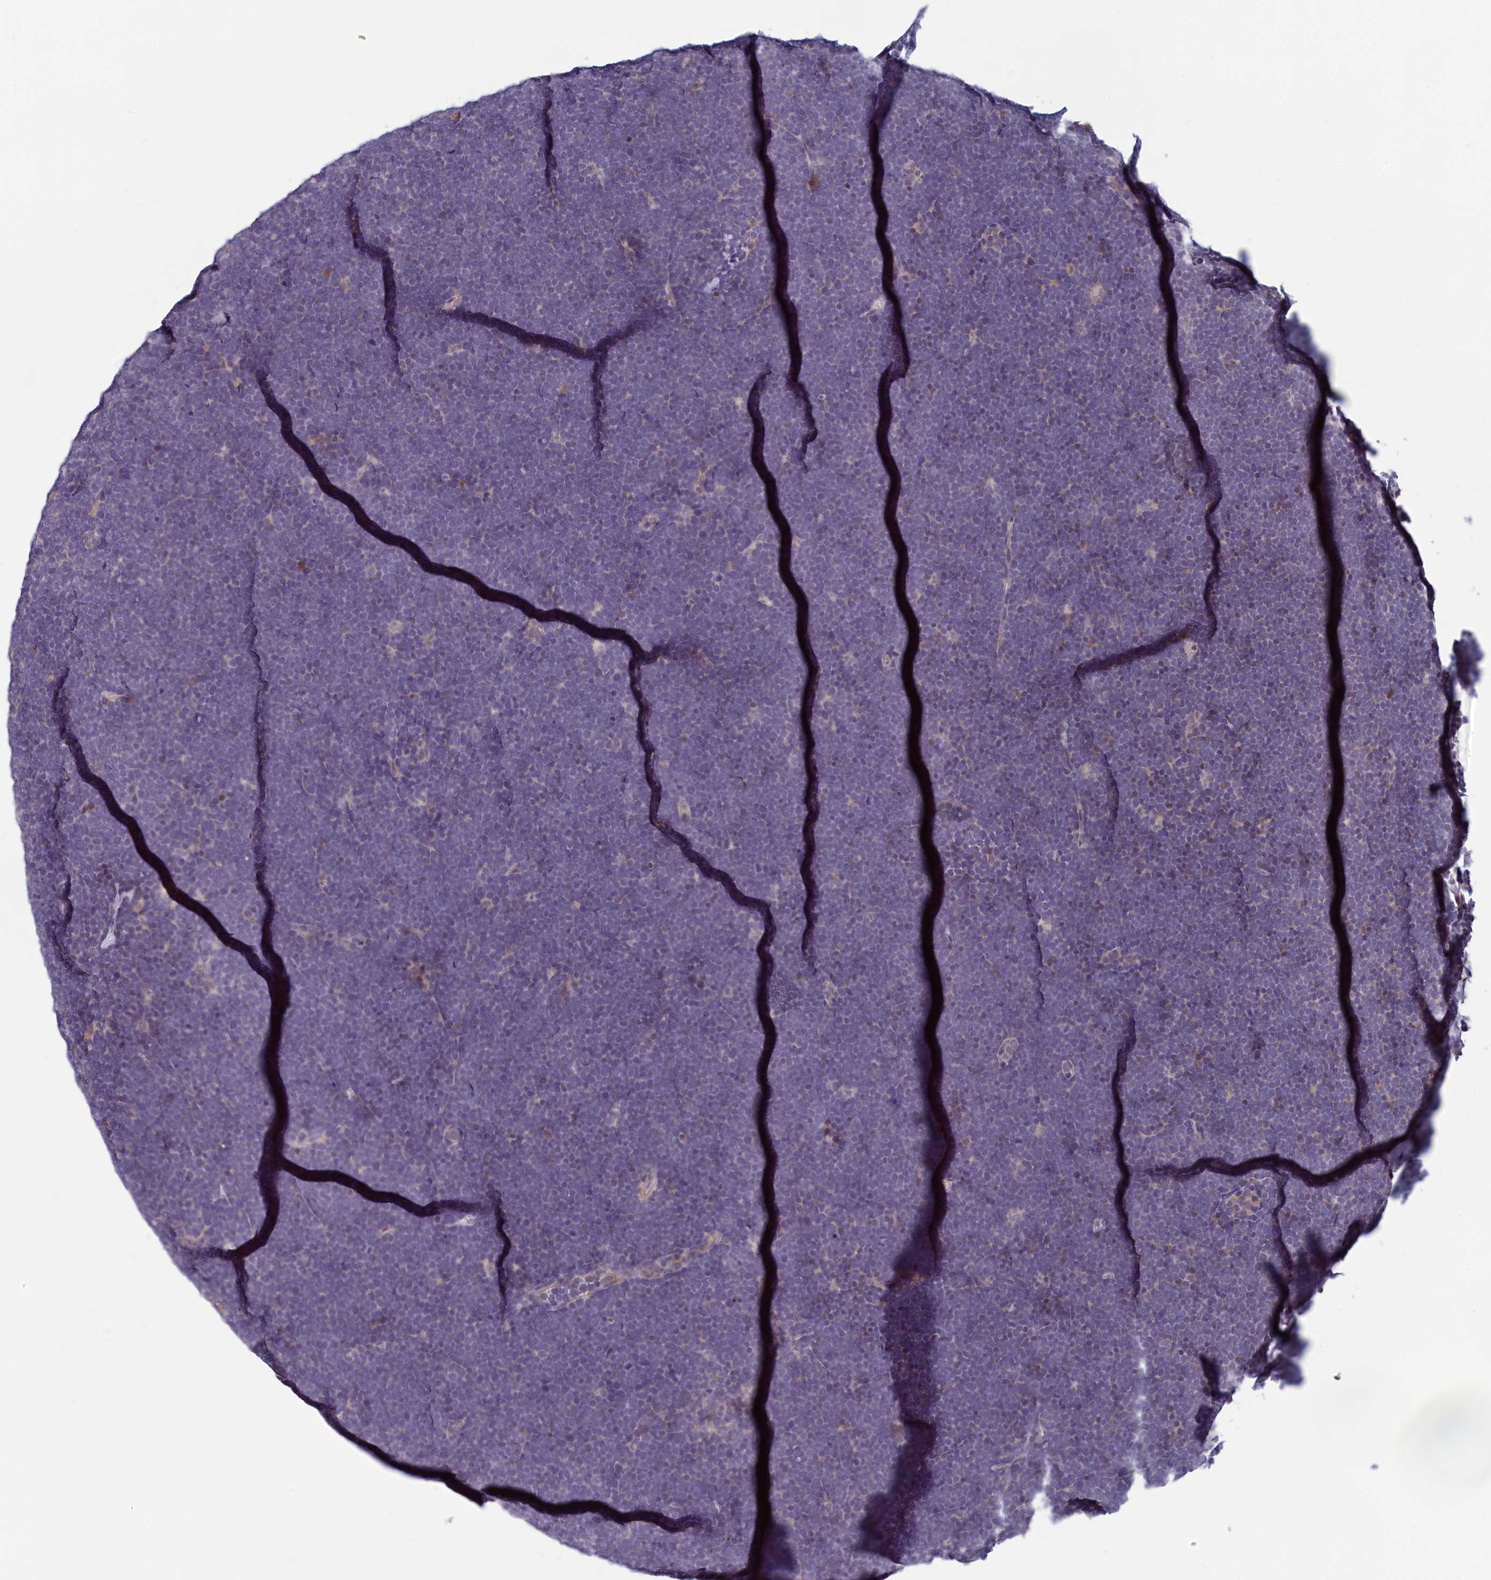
{"staining": {"intensity": "negative", "quantity": "none", "location": "none"}, "tissue": "lymphoma", "cell_type": "Tumor cells", "image_type": "cancer", "snomed": [{"axis": "morphology", "description": "Malignant lymphoma, non-Hodgkin's type, High grade"}, {"axis": "topography", "description": "Lymph node"}], "caption": "Protein analysis of high-grade malignant lymphoma, non-Hodgkin's type demonstrates no significant positivity in tumor cells.", "gene": "HECA", "patient": {"sex": "male", "age": 13}}